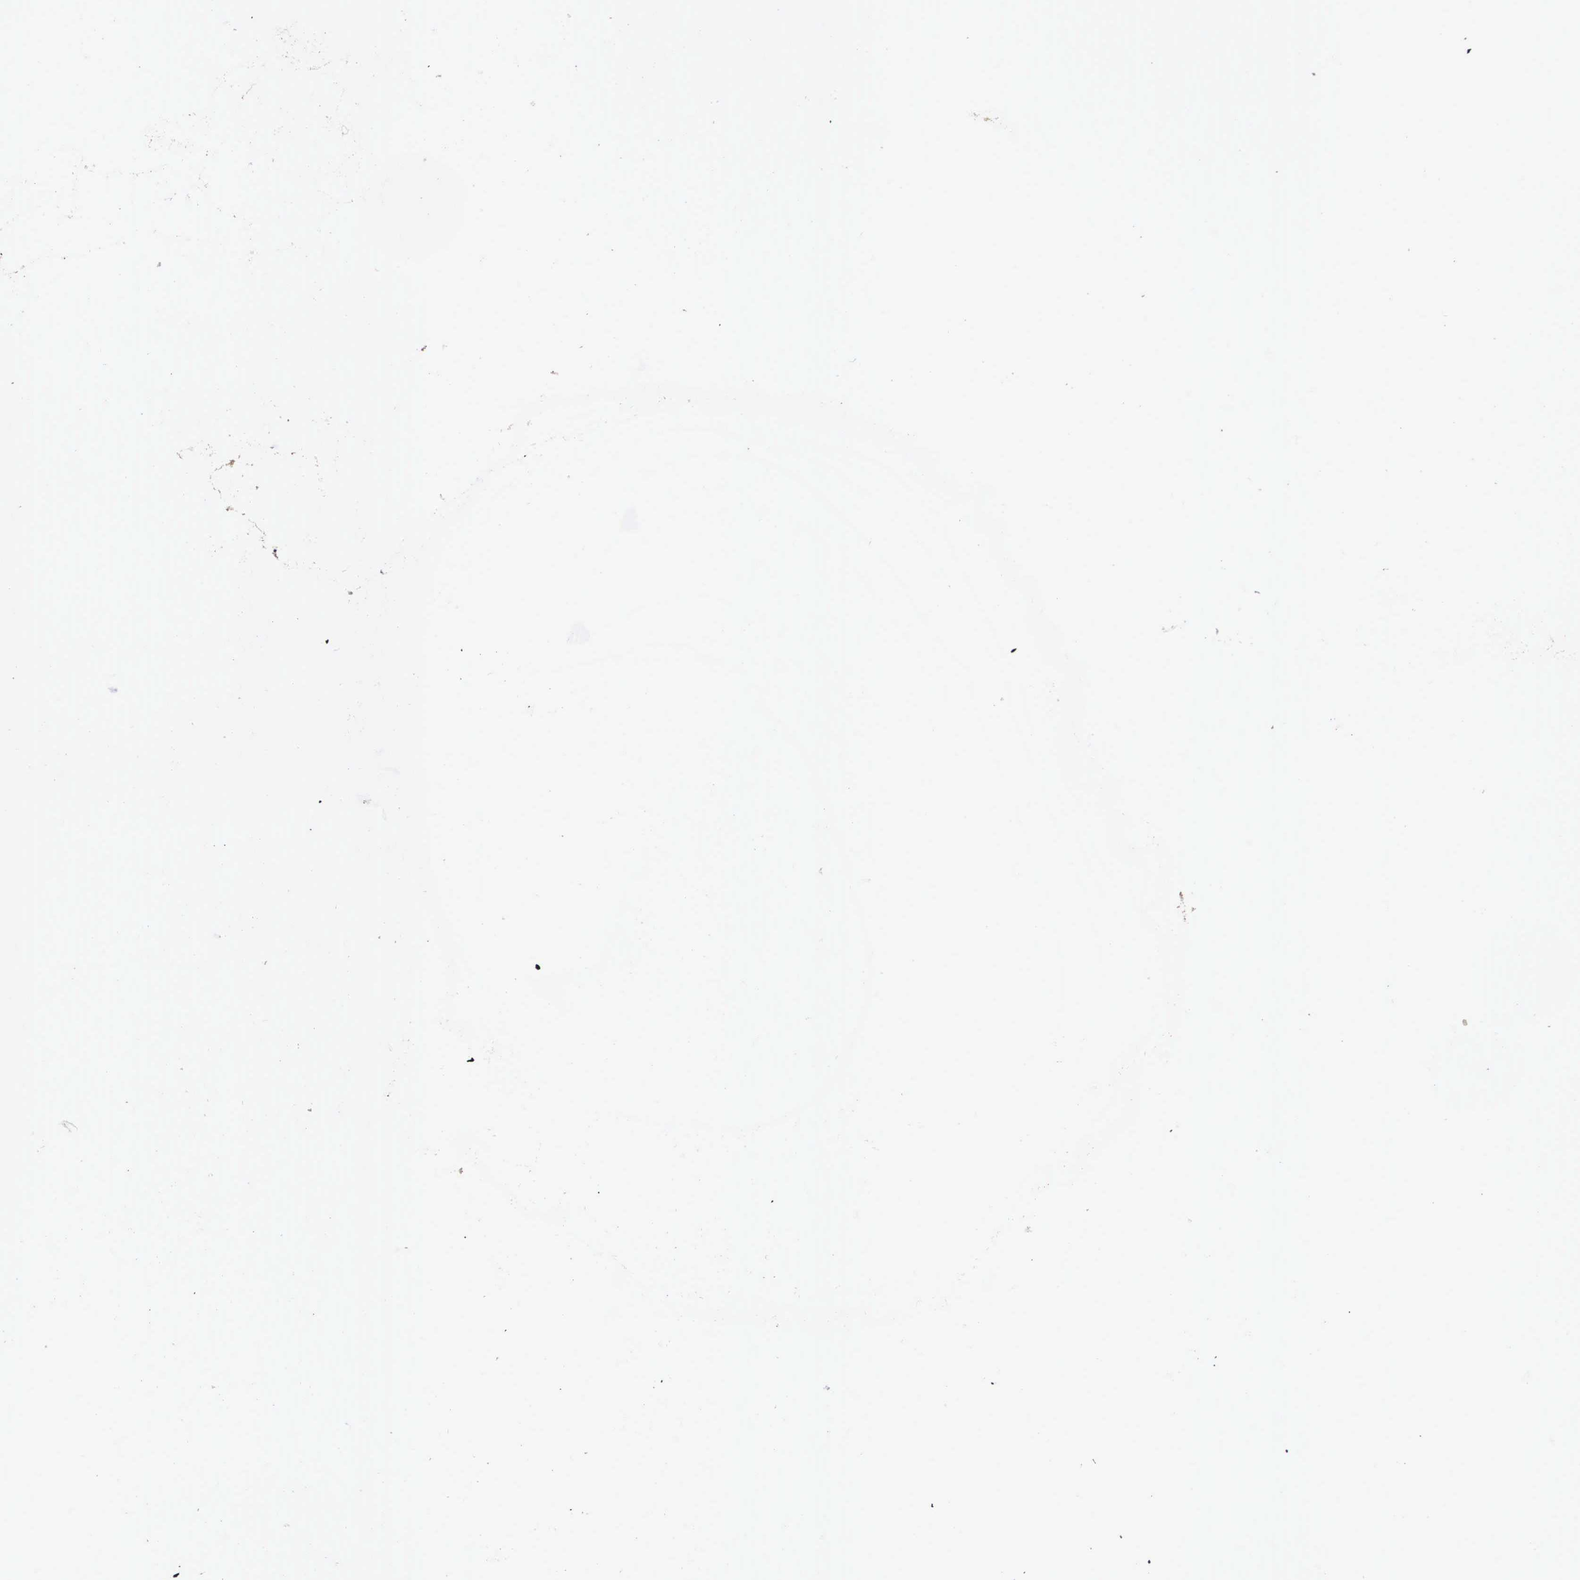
{"staining": {"intensity": "moderate", "quantity": "25%-75%", "location": "nuclear"}, "tissue": "urothelial cancer", "cell_type": "Tumor cells", "image_type": "cancer", "snomed": [{"axis": "morphology", "description": "Urothelial carcinoma, High grade"}, {"axis": "topography", "description": "Urinary bladder"}], "caption": "Protein expression analysis of urothelial carcinoma (high-grade) demonstrates moderate nuclear staining in approximately 25%-75% of tumor cells. The staining was performed using DAB to visualize the protein expression in brown, while the nuclei were stained in blue with hematoxylin (Magnification: 20x).", "gene": "PABPN1", "patient": {"sex": "female", "age": 80}}